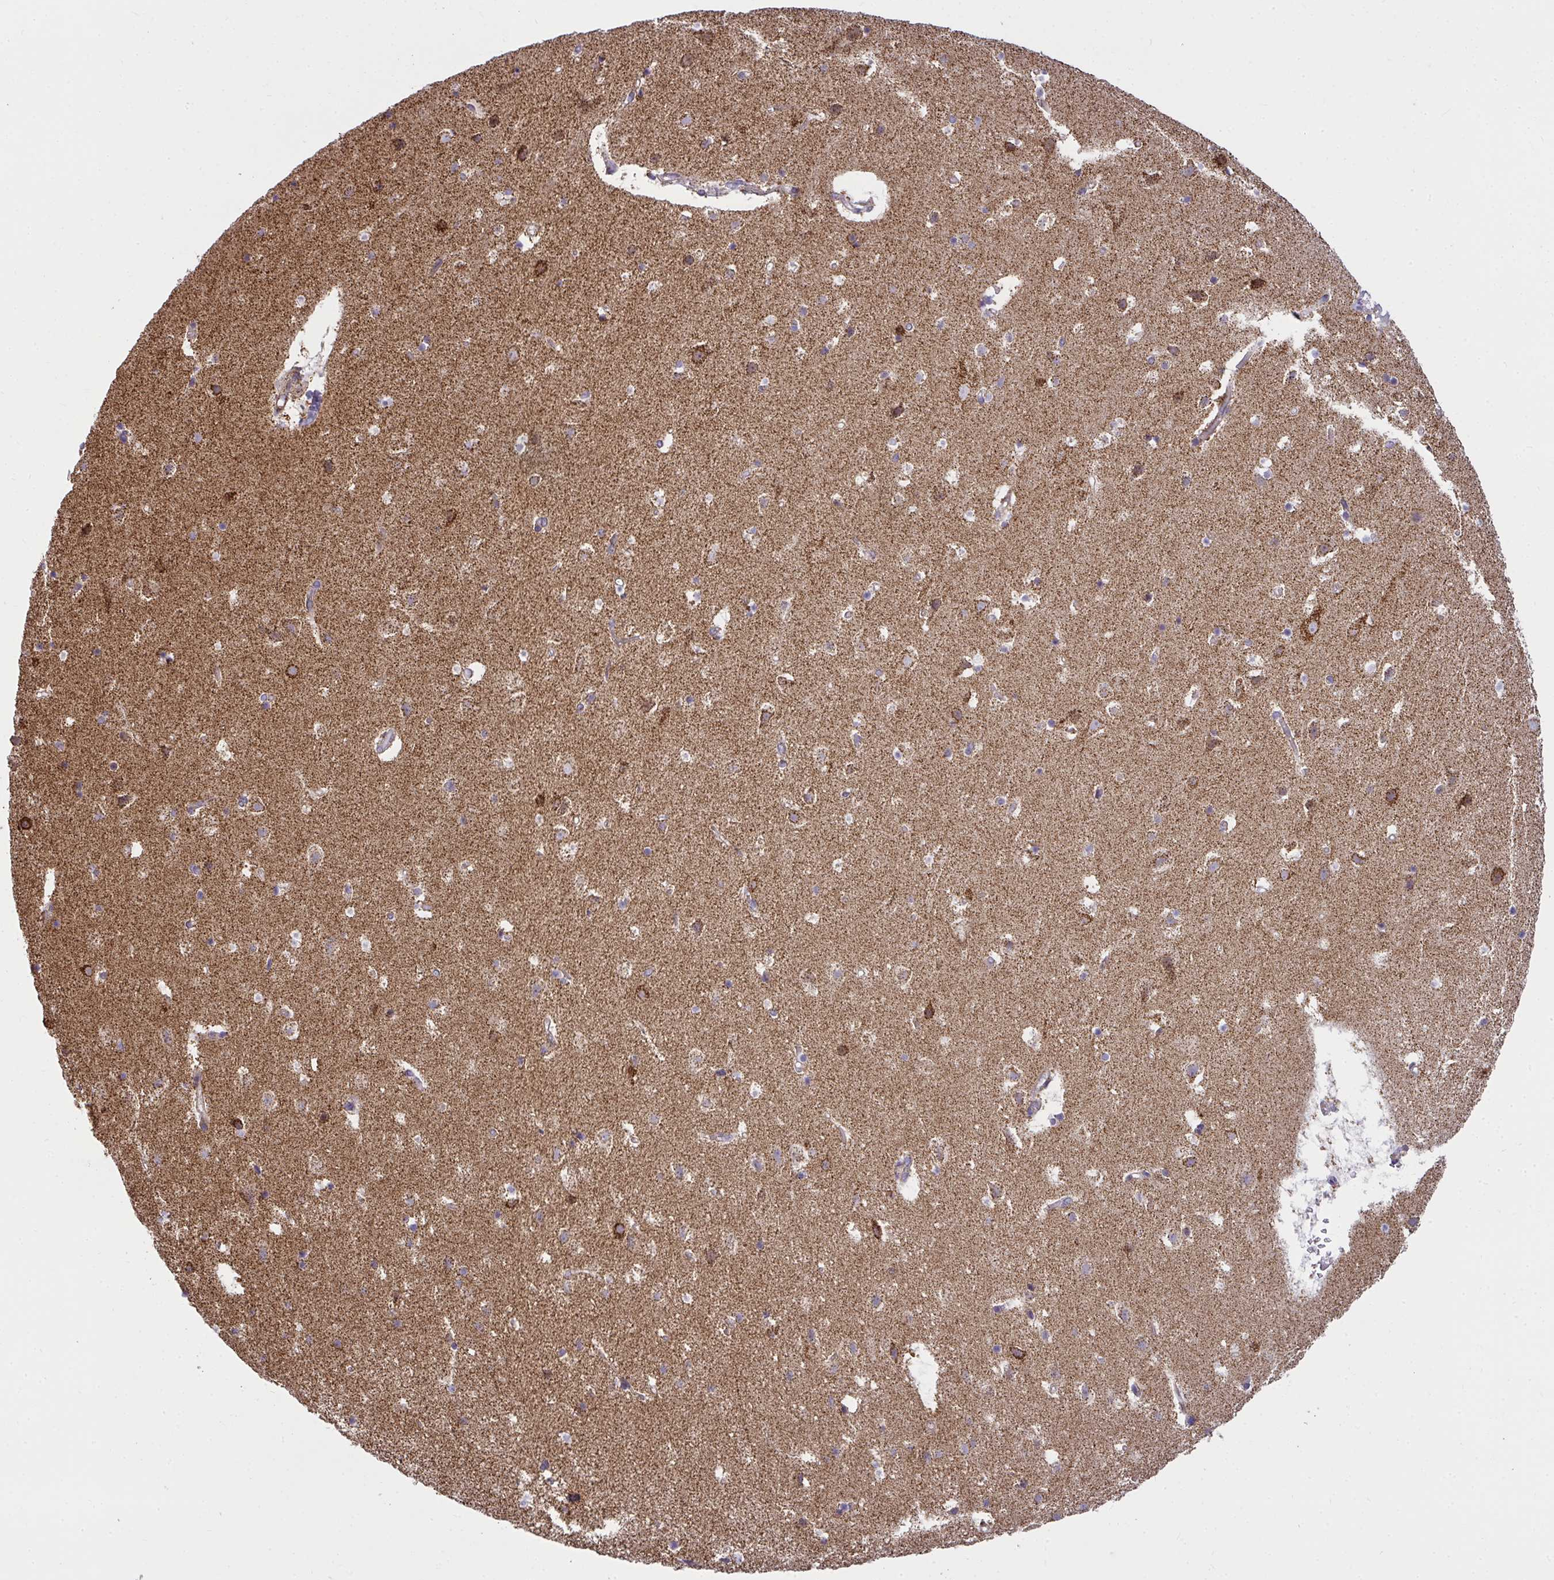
{"staining": {"intensity": "weak", "quantity": ">75%", "location": "cytoplasmic/membranous"}, "tissue": "cerebral cortex", "cell_type": "Endothelial cells", "image_type": "normal", "snomed": [{"axis": "morphology", "description": "Normal tissue, NOS"}, {"axis": "topography", "description": "Cerebral cortex"}], "caption": "IHC (DAB) staining of normal human cerebral cortex shows weak cytoplasmic/membranous protein expression in about >75% of endothelial cells.", "gene": "SRRM4", "patient": {"sex": "female", "age": 42}}